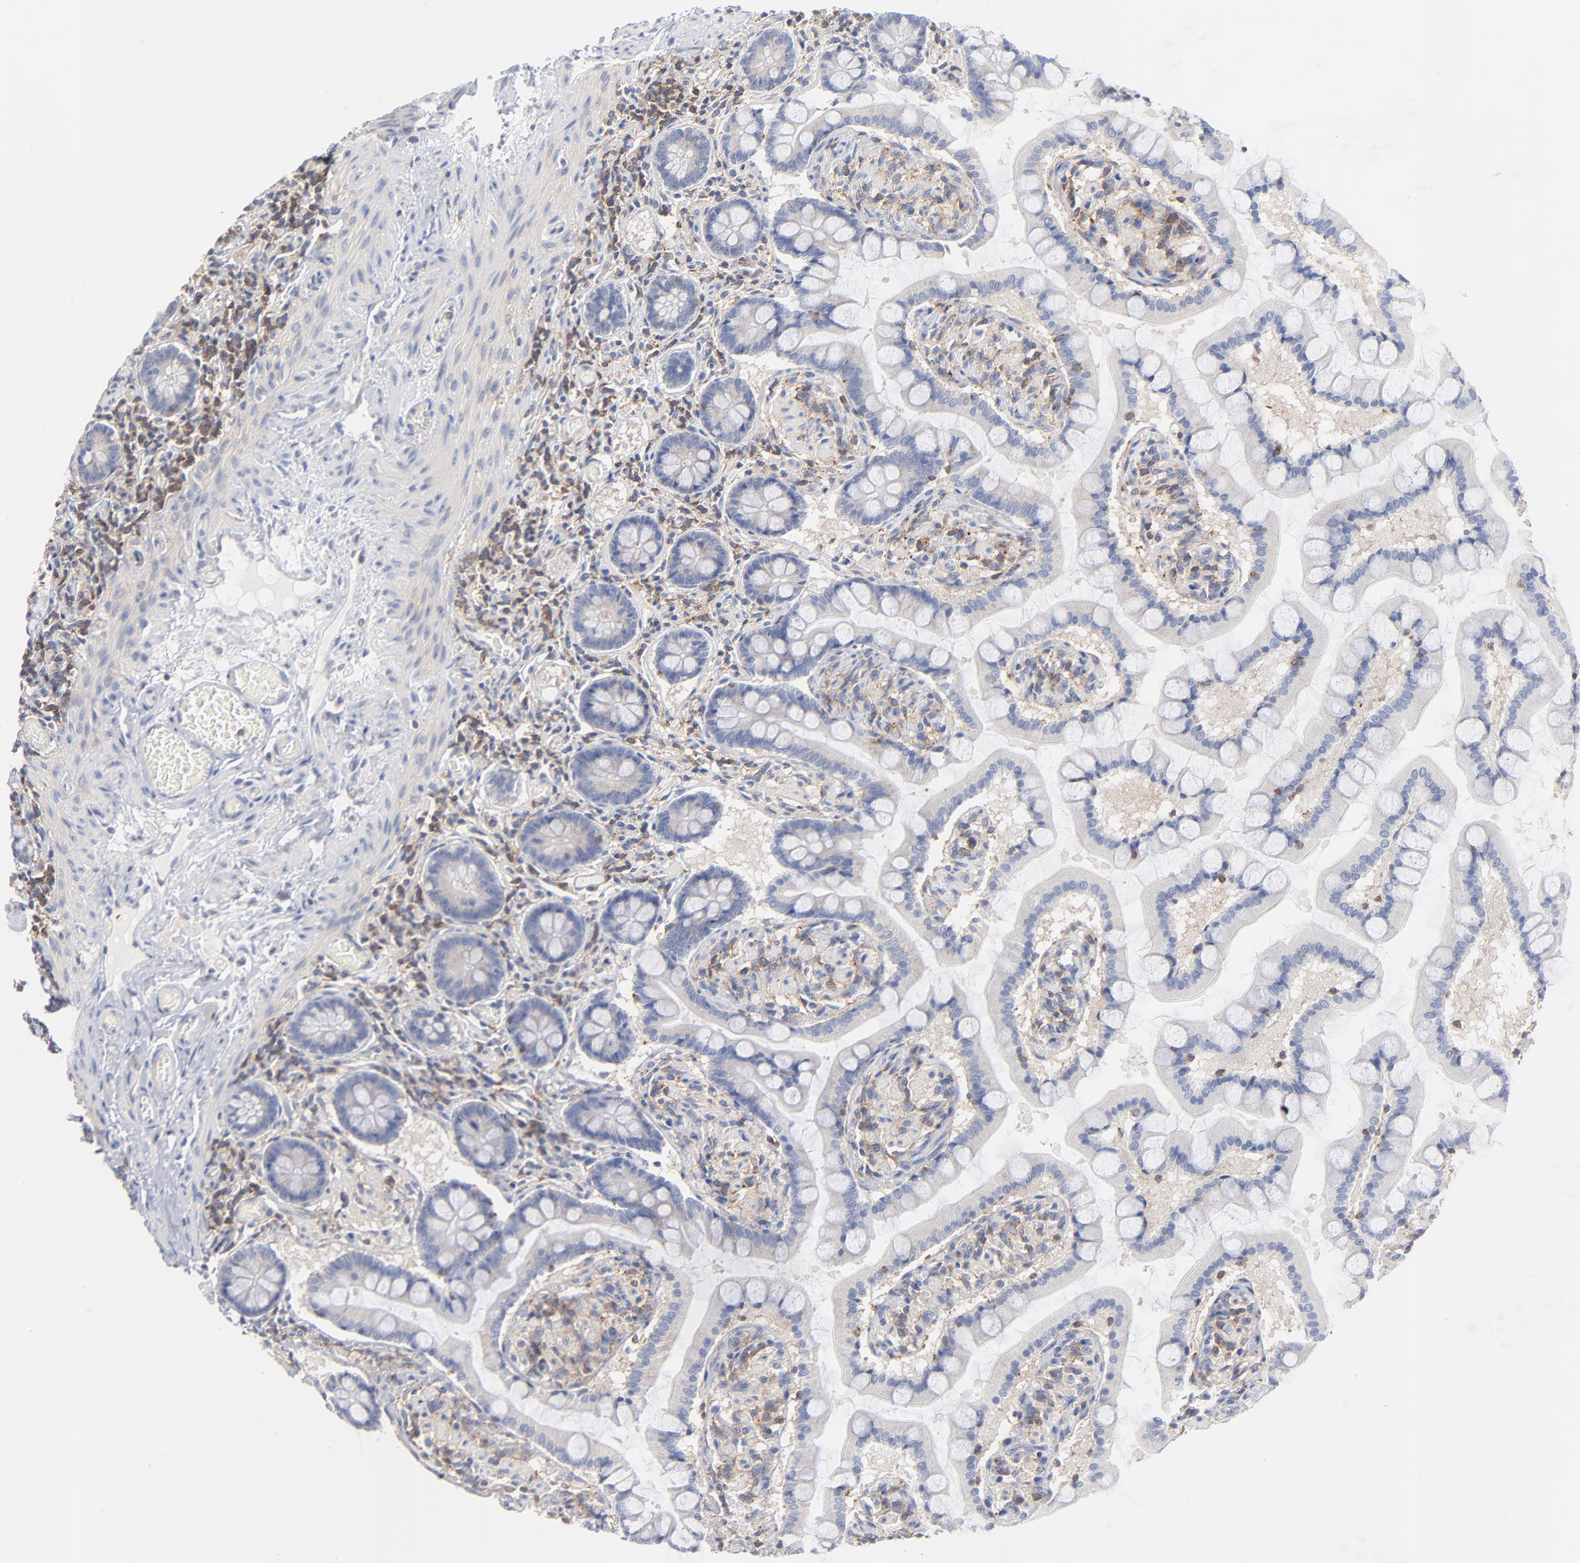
{"staining": {"intensity": "negative", "quantity": "none", "location": "none"}, "tissue": "small intestine", "cell_type": "Glandular cells", "image_type": "normal", "snomed": [{"axis": "morphology", "description": "Normal tissue, NOS"}, {"axis": "topography", "description": "Small intestine"}], "caption": "IHC photomicrograph of normal small intestine: small intestine stained with DAB exhibits no significant protein staining in glandular cells.", "gene": "SEPTIN11", "patient": {"sex": "male", "age": 41}}